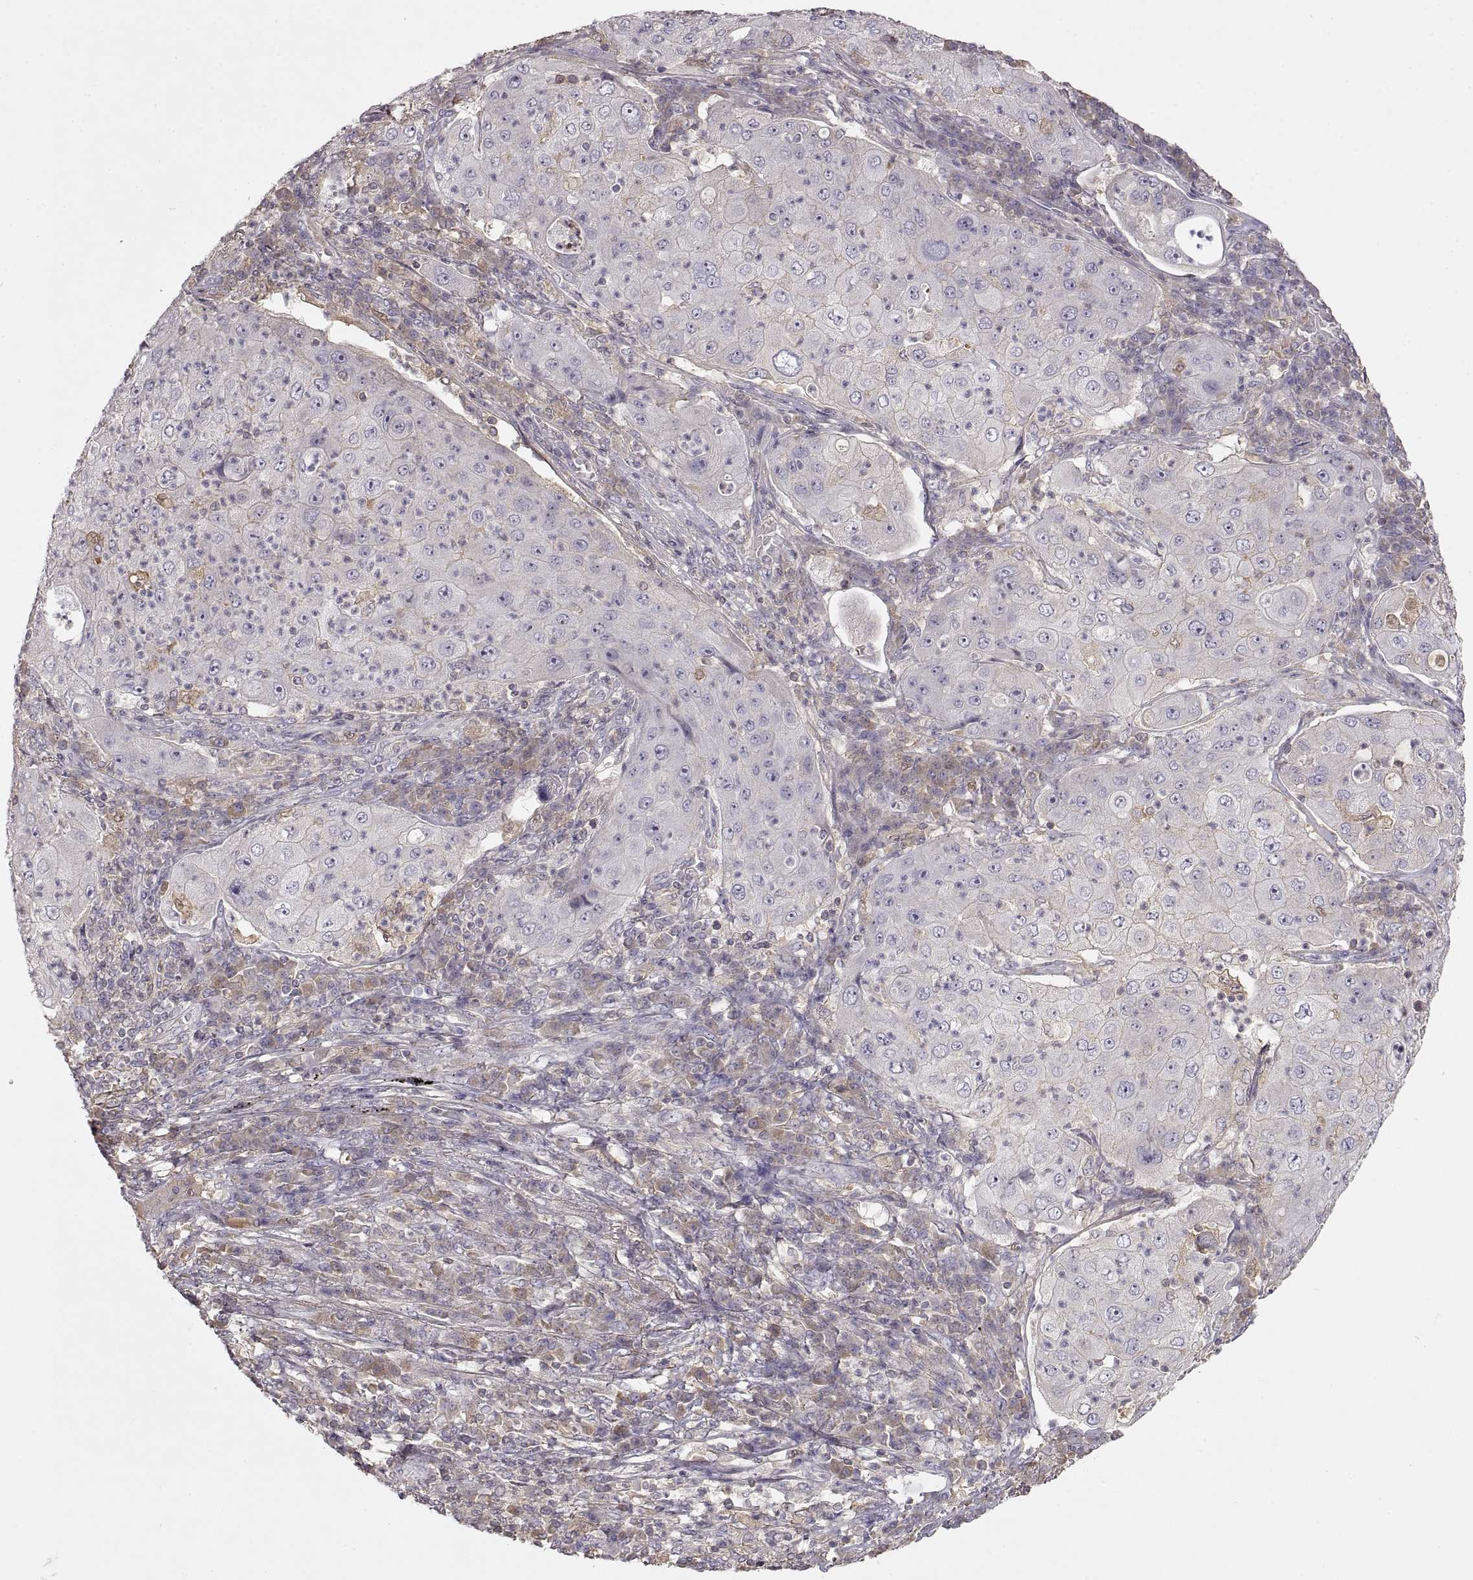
{"staining": {"intensity": "negative", "quantity": "none", "location": "none"}, "tissue": "lung cancer", "cell_type": "Tumor cells", "image_type": "cancer", "snomed": [{"axis": "morphology", "description": "Squamous cell carcinoma, NOS"}, {"axis": "topography", "description": "Lung"}], "caption": "Immunohistochemistry (IHC) image of human lung squamous cell carcinoma stained for a protein (brown), which displays no positivity in tumor cells. (DAB immunohistochemistry, high magnification).", "gene": "ADAM11", "patient": {"sex": "female", "age": 59}}